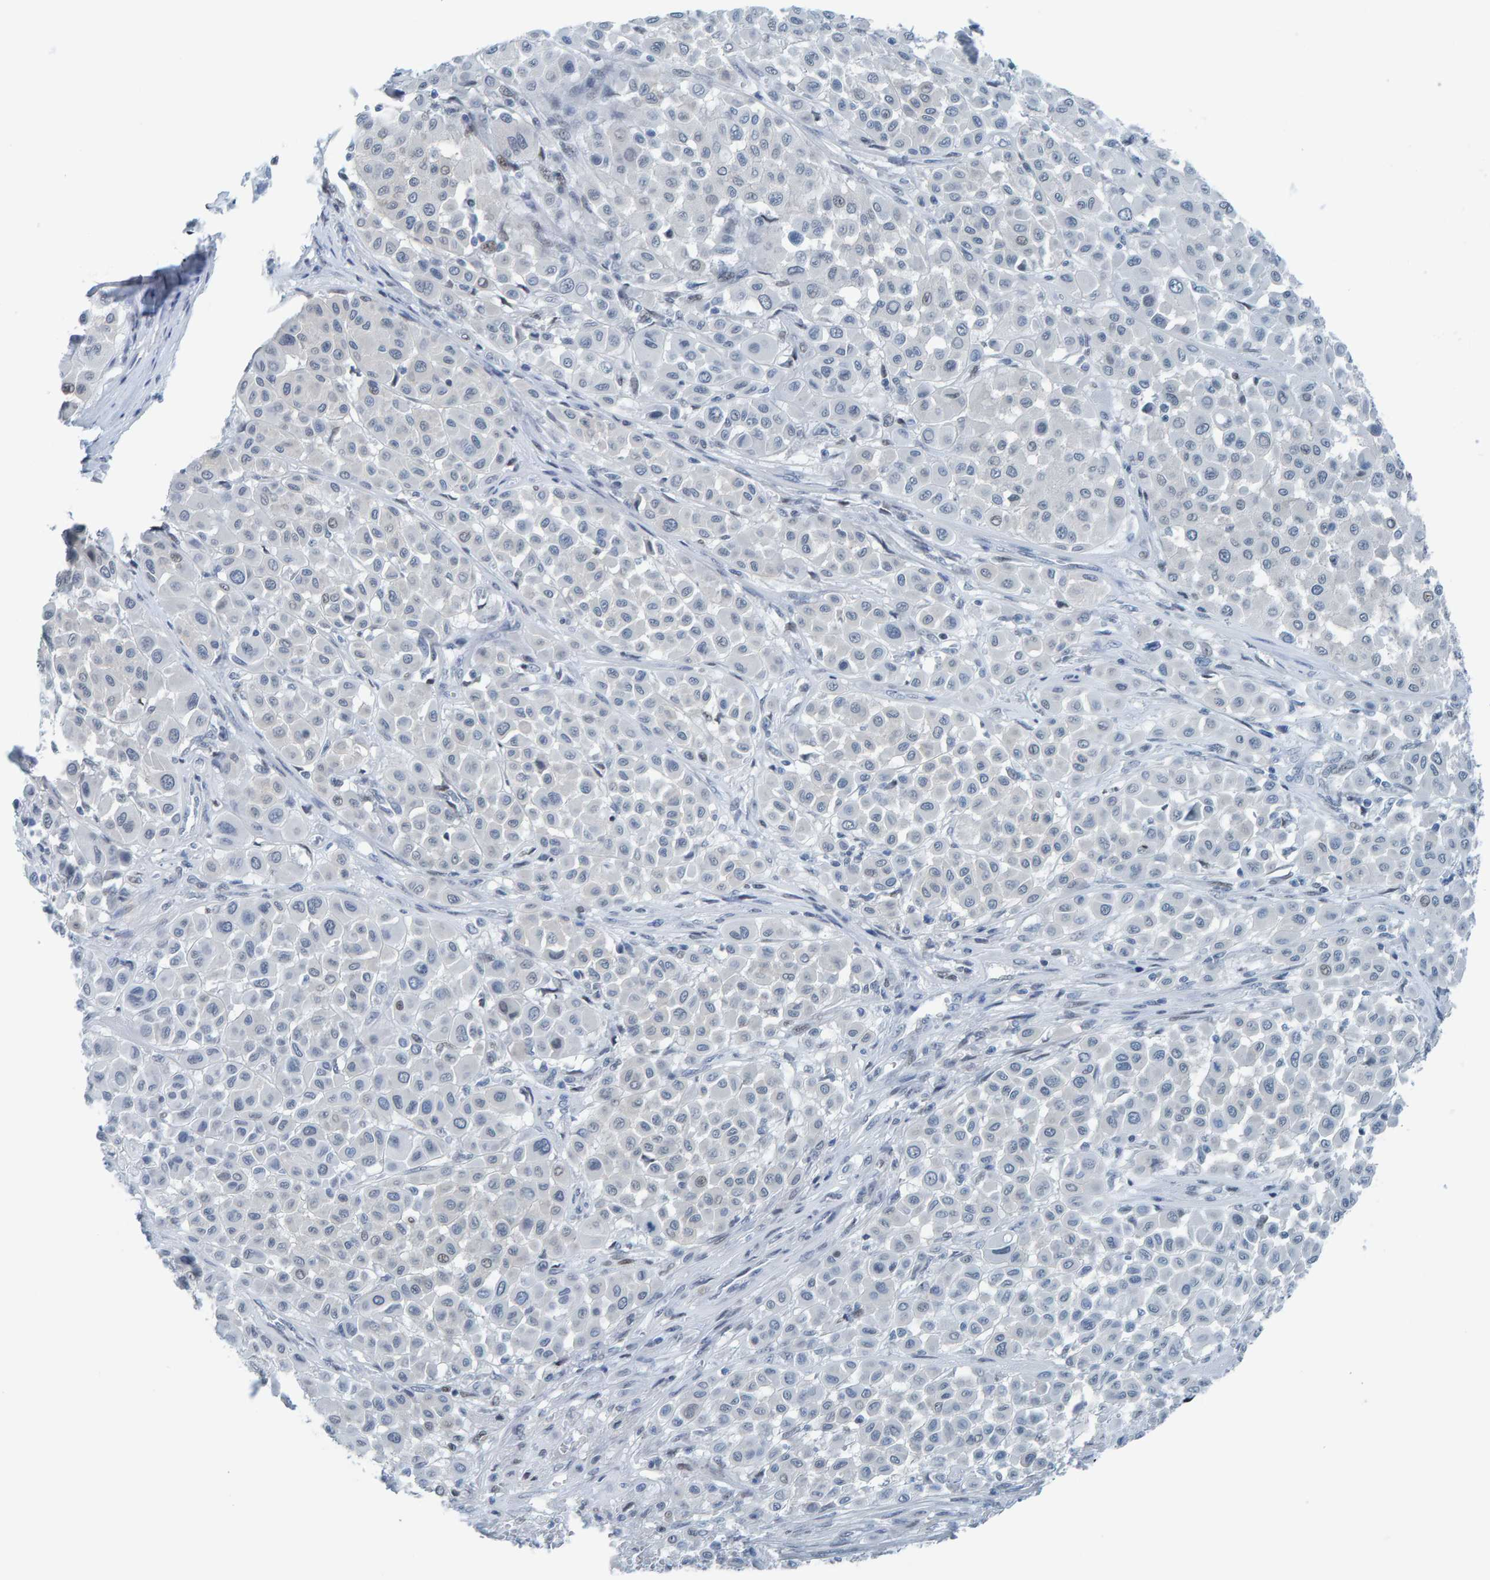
{"staining": {"intensity": "weak", "quantity": "<25%", "location": "nuclear"}, "tissue": "melanoma", "cell_type": "Tumor cells", "image_type": "cancer", "snomed": [{"axis": "morphology", "description": "Malignant melanoma, Metastatic site"}, {"axis": "topography", "description": "Soft tissue"}], "caption": "Protein analysis of malignant melanoma (metastatic site) displays no significant staining in tumor cells. (Brightfield microscopy of DAB IHC at high magnification).", "gene": "CNP", "patient": {"sex": "male", "age": 41}}